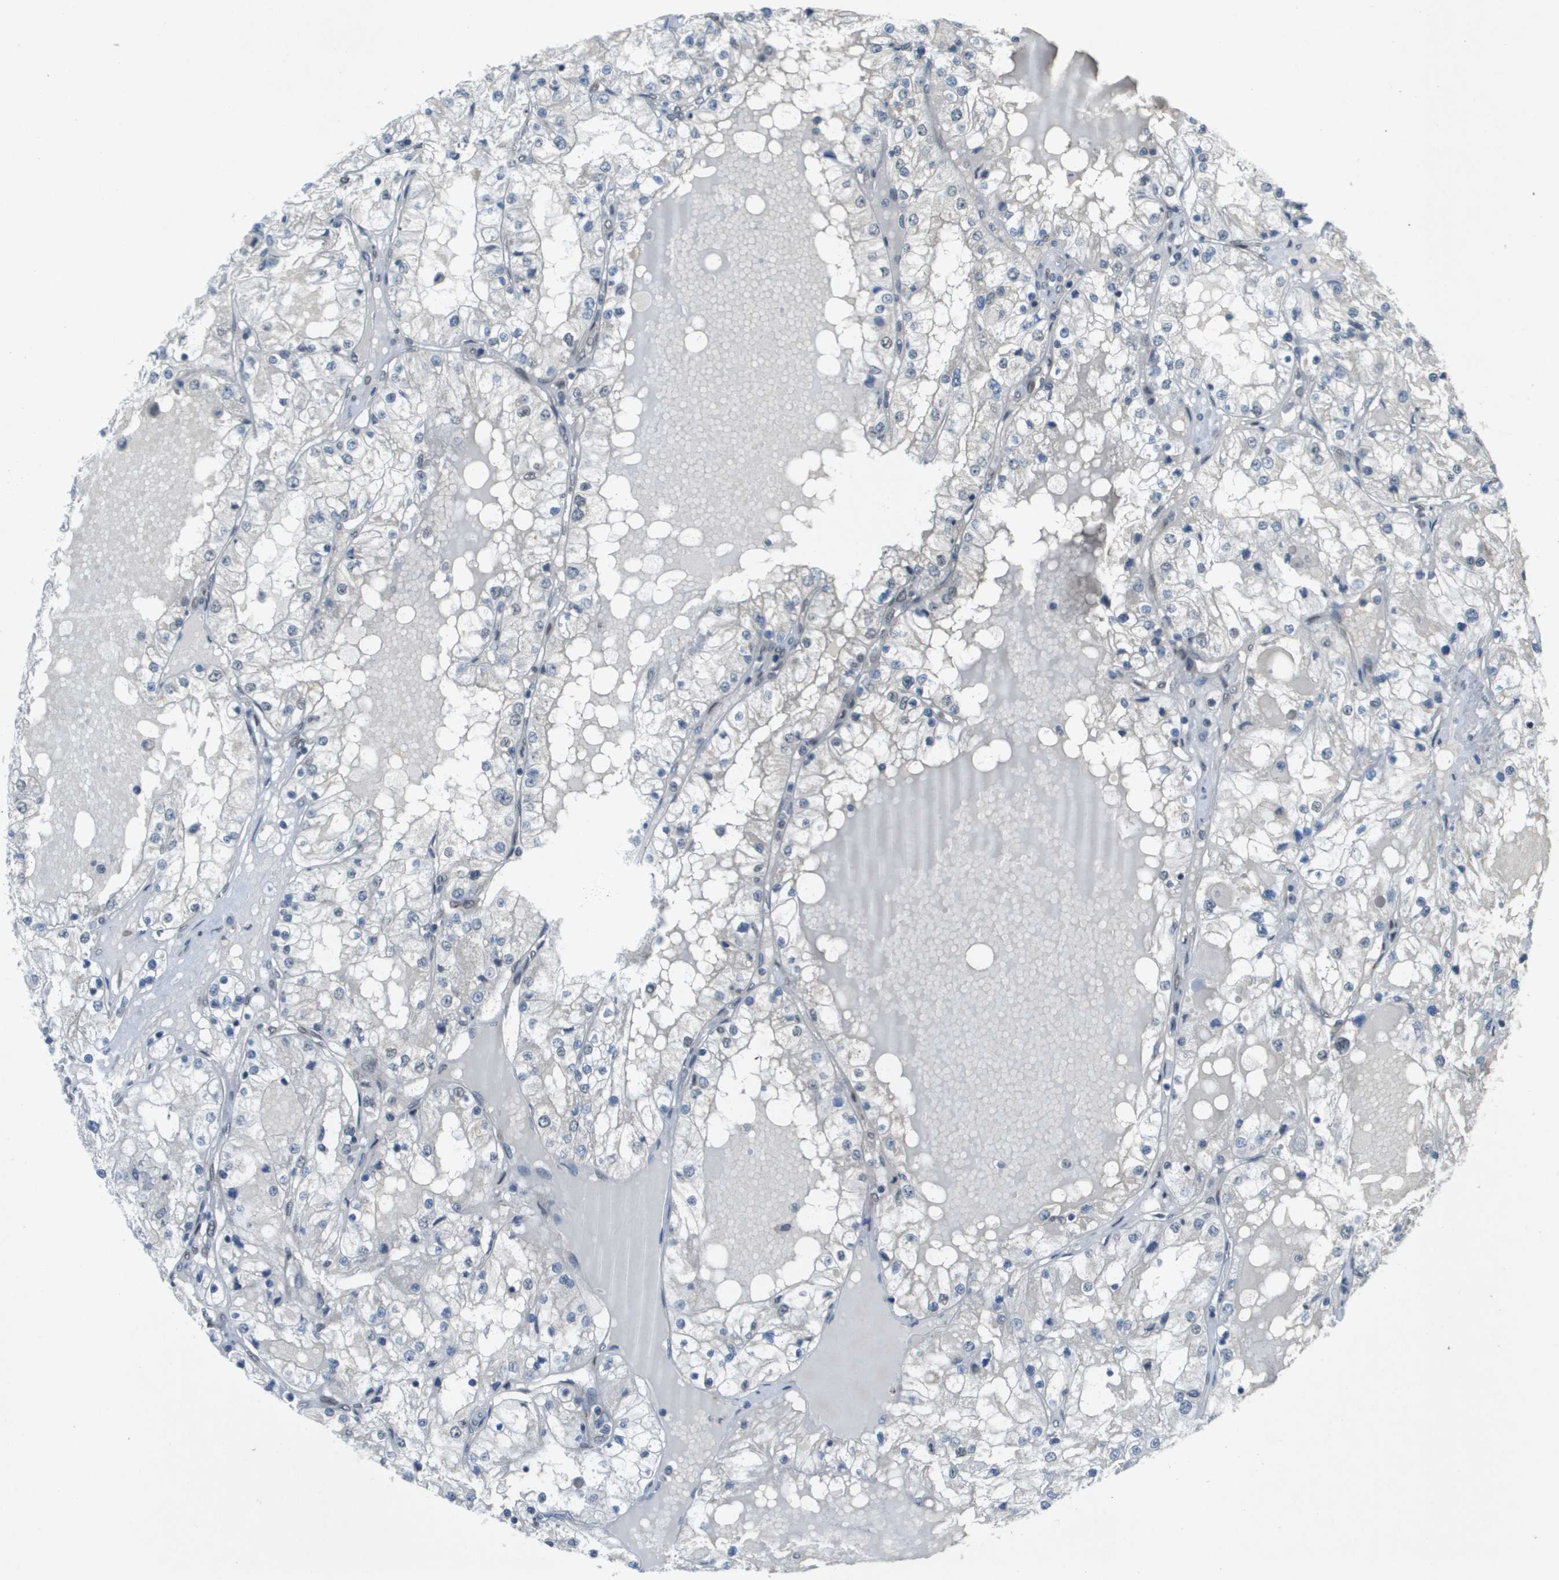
{"staining": {"intensity": "negative", "quantity": "none", "location": "none"}, "tissue": "renal cancer", "cell_type": "Tumor cells", "image_type": "cancer", "snomed": [{"axis": "morphology", "description": "Adenocarcinoma, NOS"}, {"axis": "topography", "description": "Kidney"}], "caption": "Tumor cells are negative for brown protein staining in renal cancer.", "gene": "ARID1B", "patient": {"sex": "male", "age": 68}}